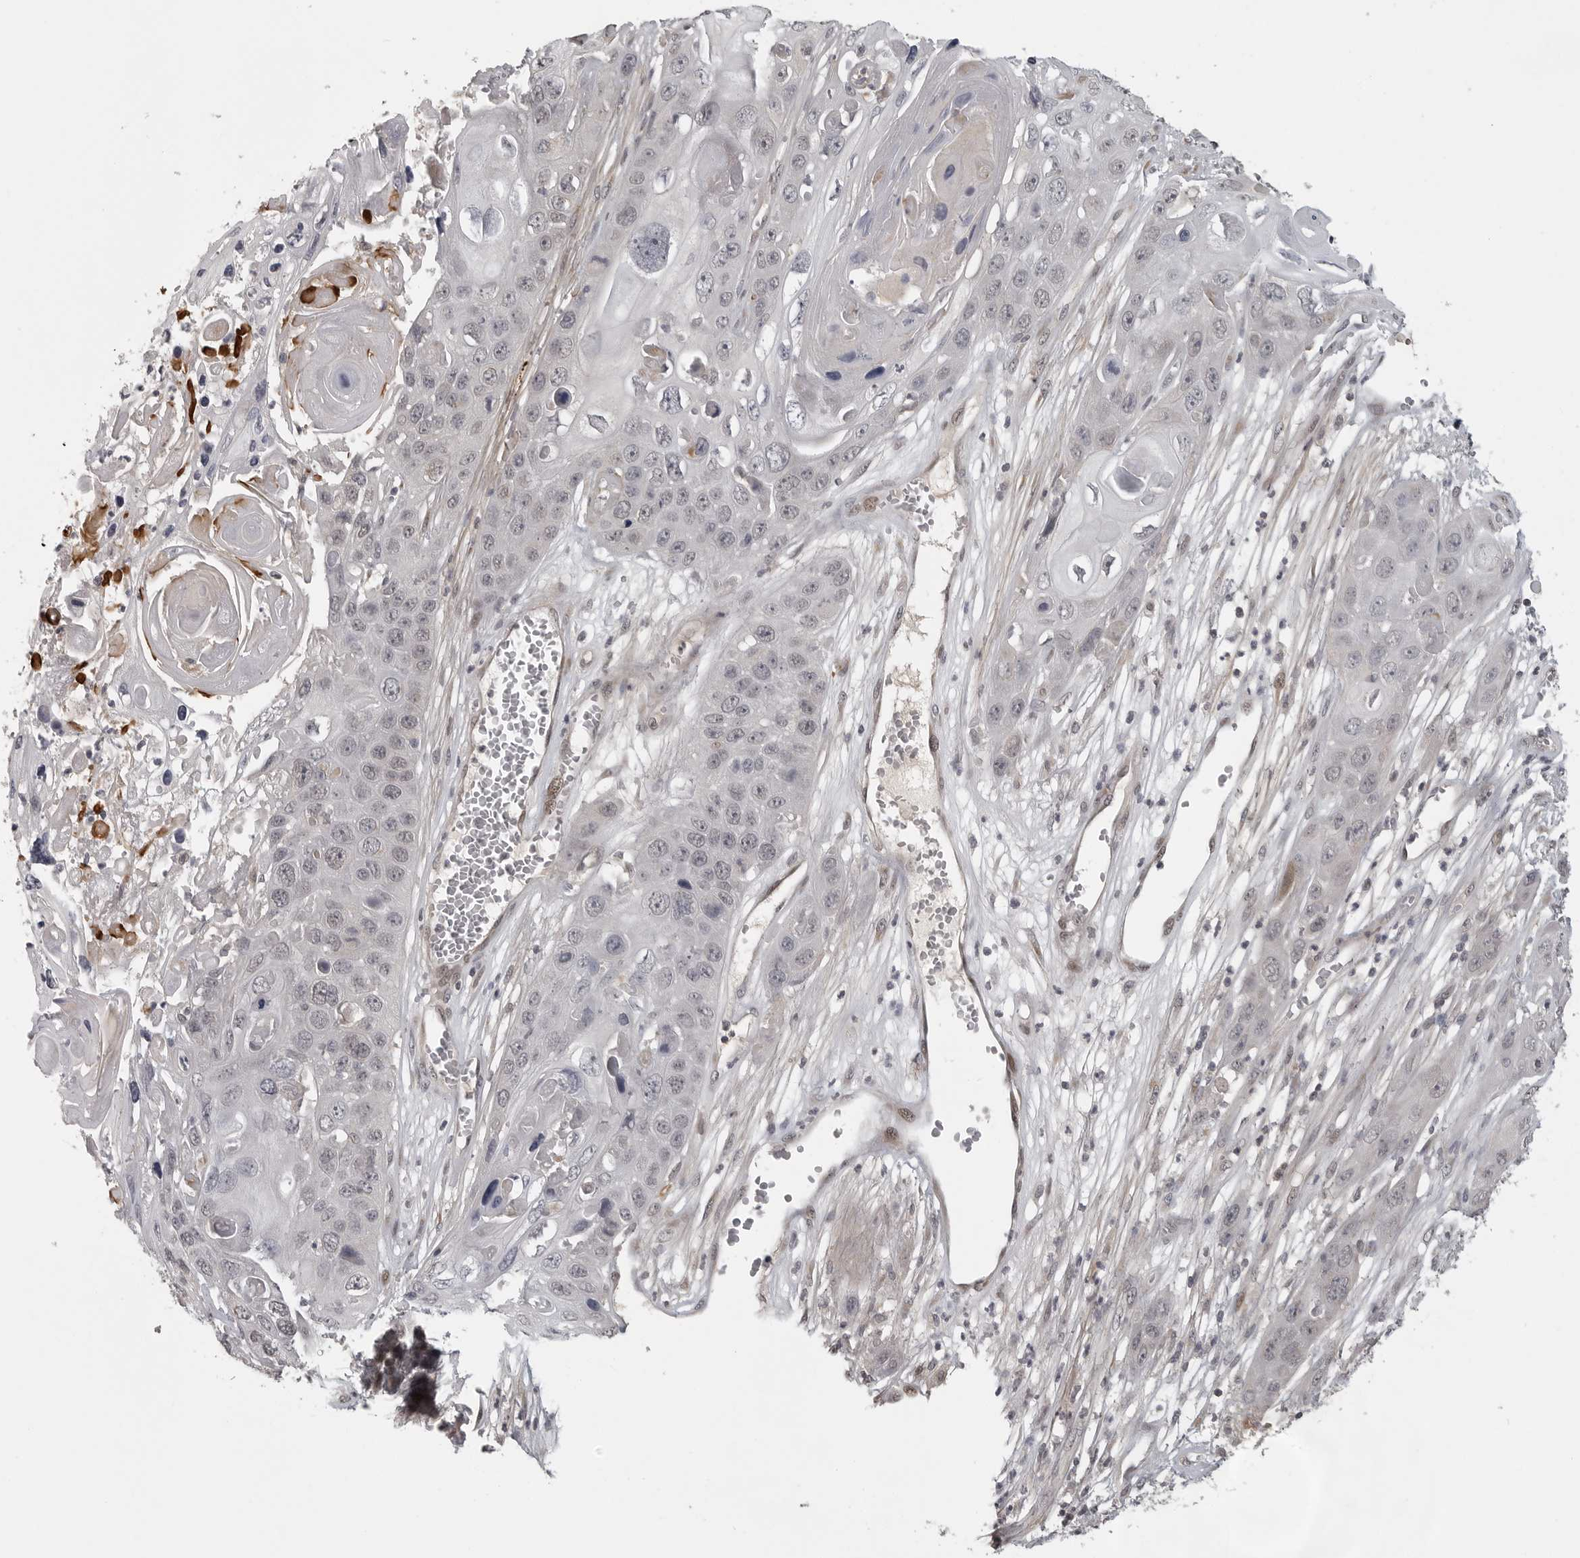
{"staining": {"intensity": "weak", "quantity": "<25%", "location": "nuclear"}, "tissue": "skin cancer", "cell_type": "Tumor cells", "image_type": "cancer", "snomed": [{"axis": "morphology", "description": "Squamous cell carcinoma, NOS"}, {"axis": "topography", "description": "Skin"}], "caption": "A photomicrograph of skin cancer stained for a protein exhibits no brown staining in tumor cells.", "gene": "UROD", "patient": {"sex": "male", "age": 55}}